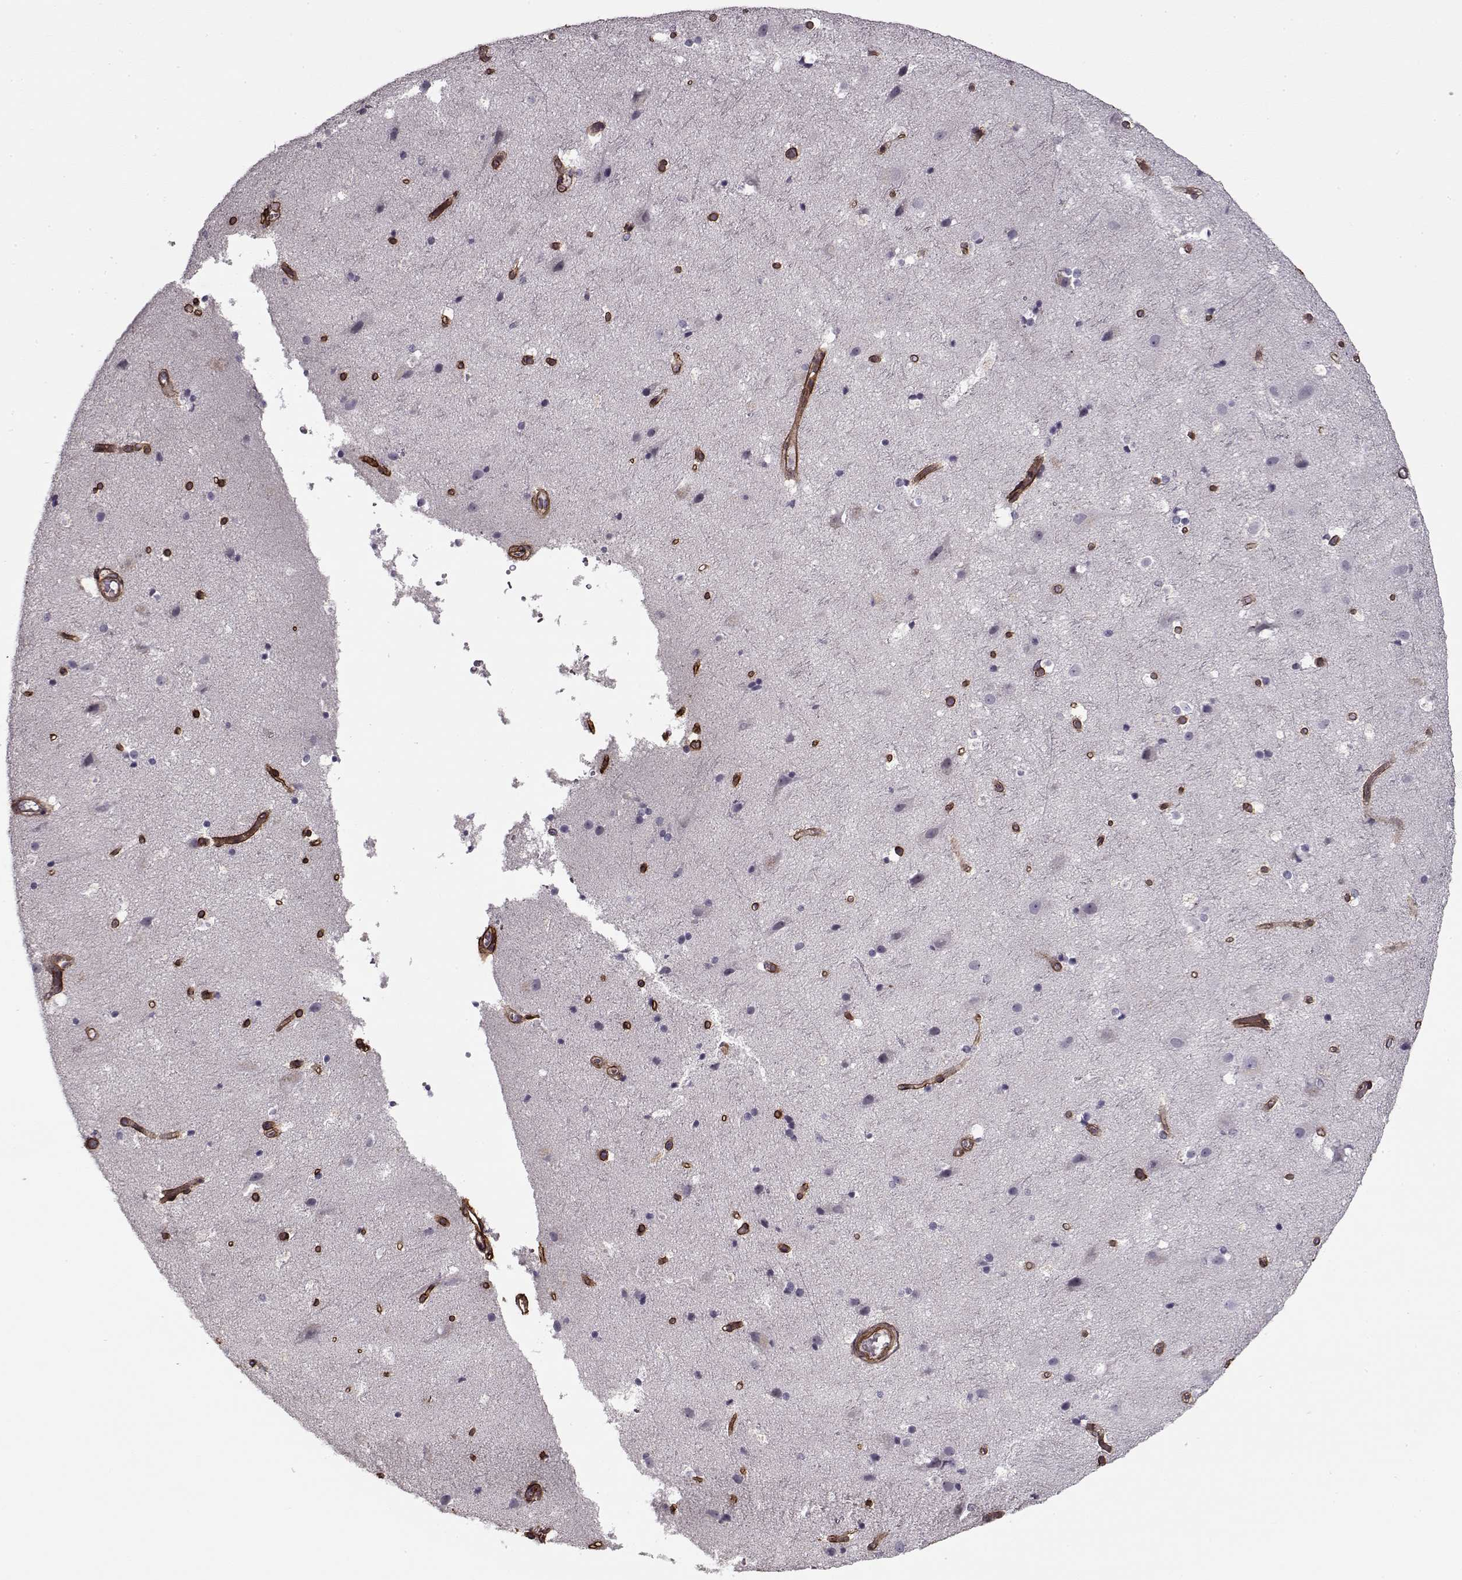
{"staining": {"intensity": "strong", "quantity": ">75%", "location": "cytoplasmic/membranous"}, "tissue": "cerebral cortex", "cell_type": "Endothelial cells", "image_type": "normal", "snomed": [{"axis": "morphology", "description": "Normal tissue, NOS"}, {"axis": "topography", "description": "Cerebral cortex"}], "caption": "Cerebral cortex stained for a protein (brown) demonstrates strong cytoplasmic/membranous positive expression in about >75% of endothelial cells.", "gene": "LAMB2", "patient": {"sex": "female", "age": 52}}